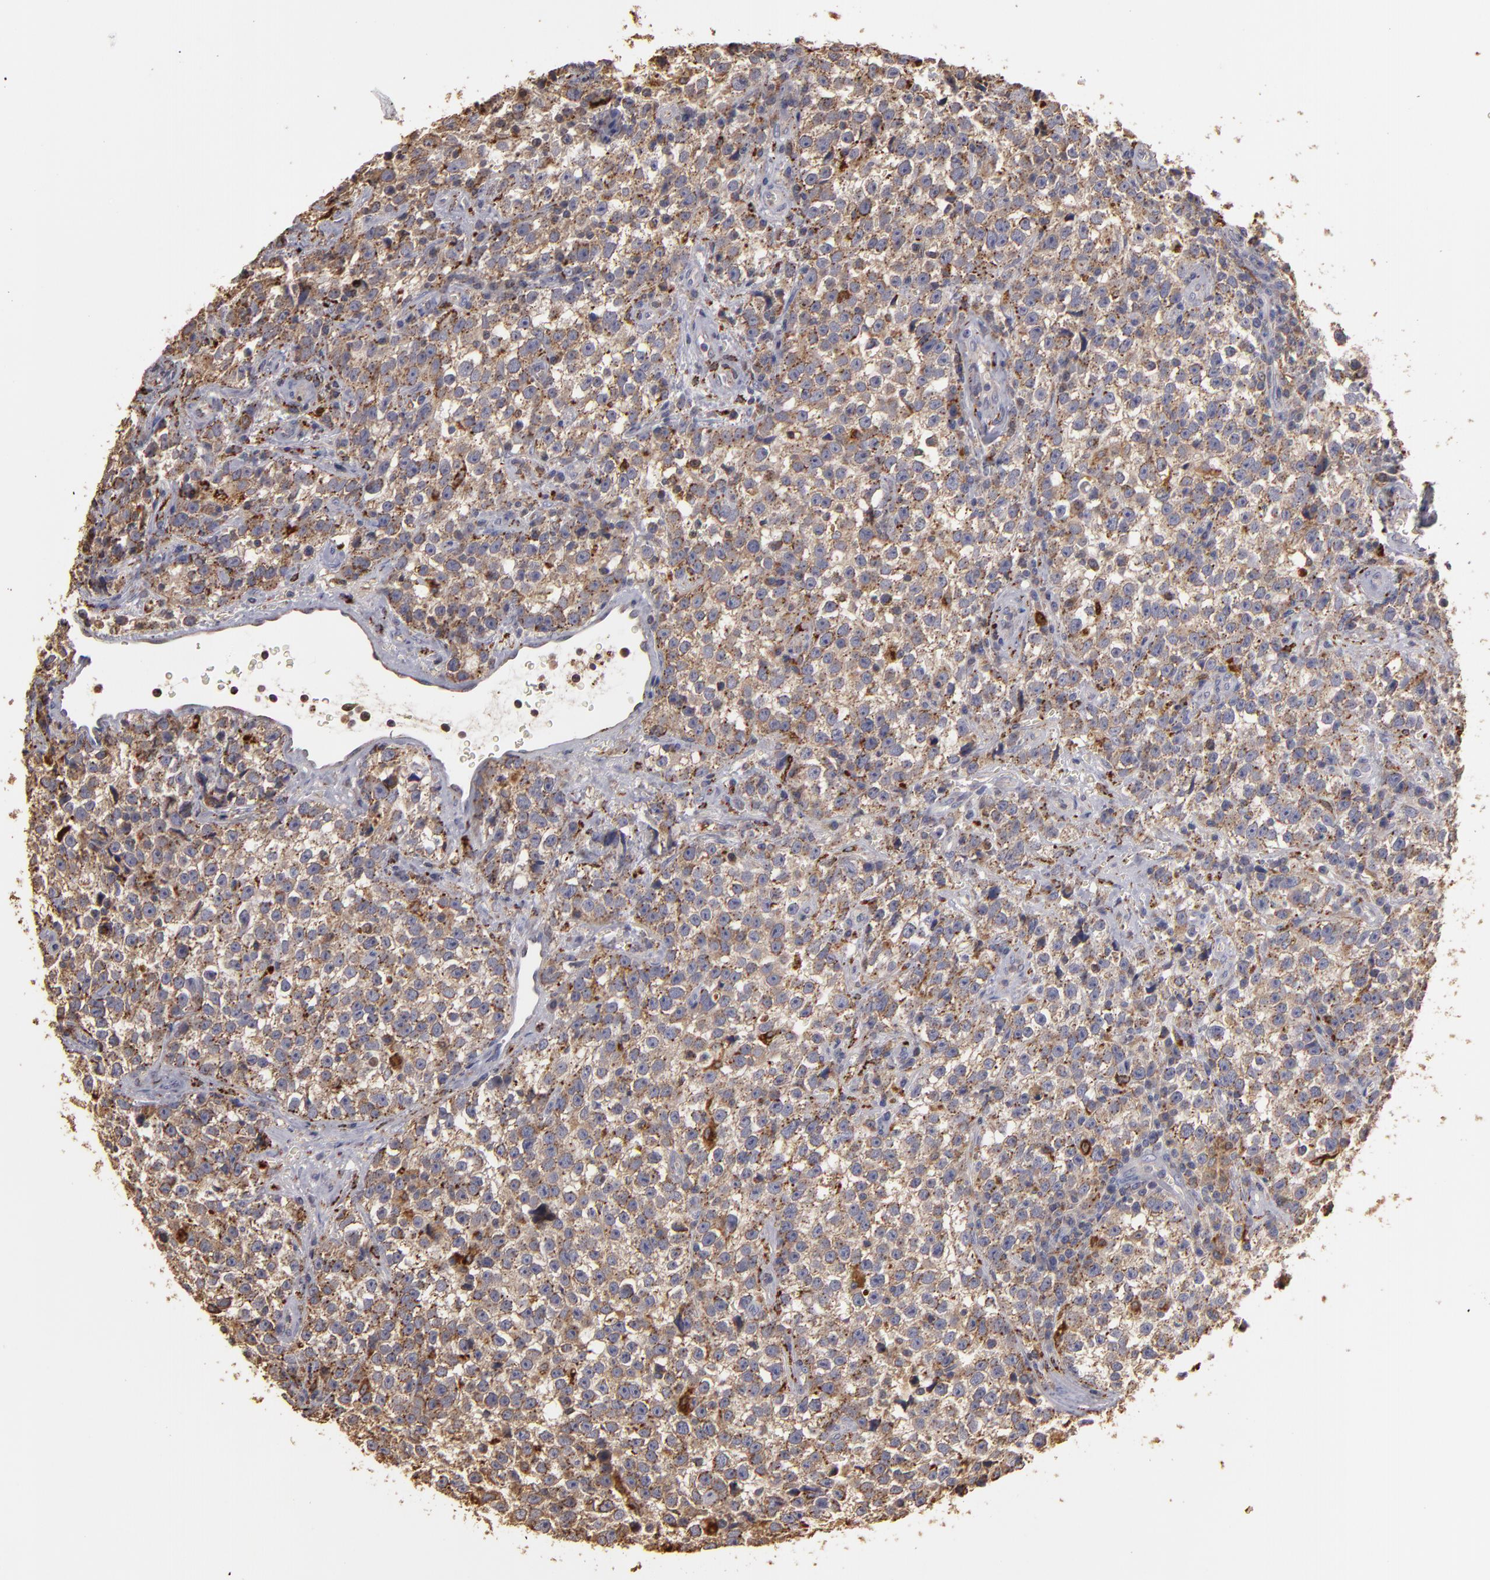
{"staining": {"intensity": "moderate", "quantity": "25%-75%", "location": "cytoplasmic/membranous"}, "tissue": "testis cancer", "cell_type": "Tumor cells", "image_type": "cancer", "snomed": [{"axis": "morphology", "description": "Seminoma, NOS"}, {"axis": "topography", "description": "Testis"}], "caption": "Moderate cytoplasmic/membranous protein expression is present in approximately 25%-75% of tumor cells in testis cancer (seminoma). (Brightfield microscopy of DAB IHC at high magnification).", "gene": "TRAF1", "patient": {"sex": "male", "age": 38}}